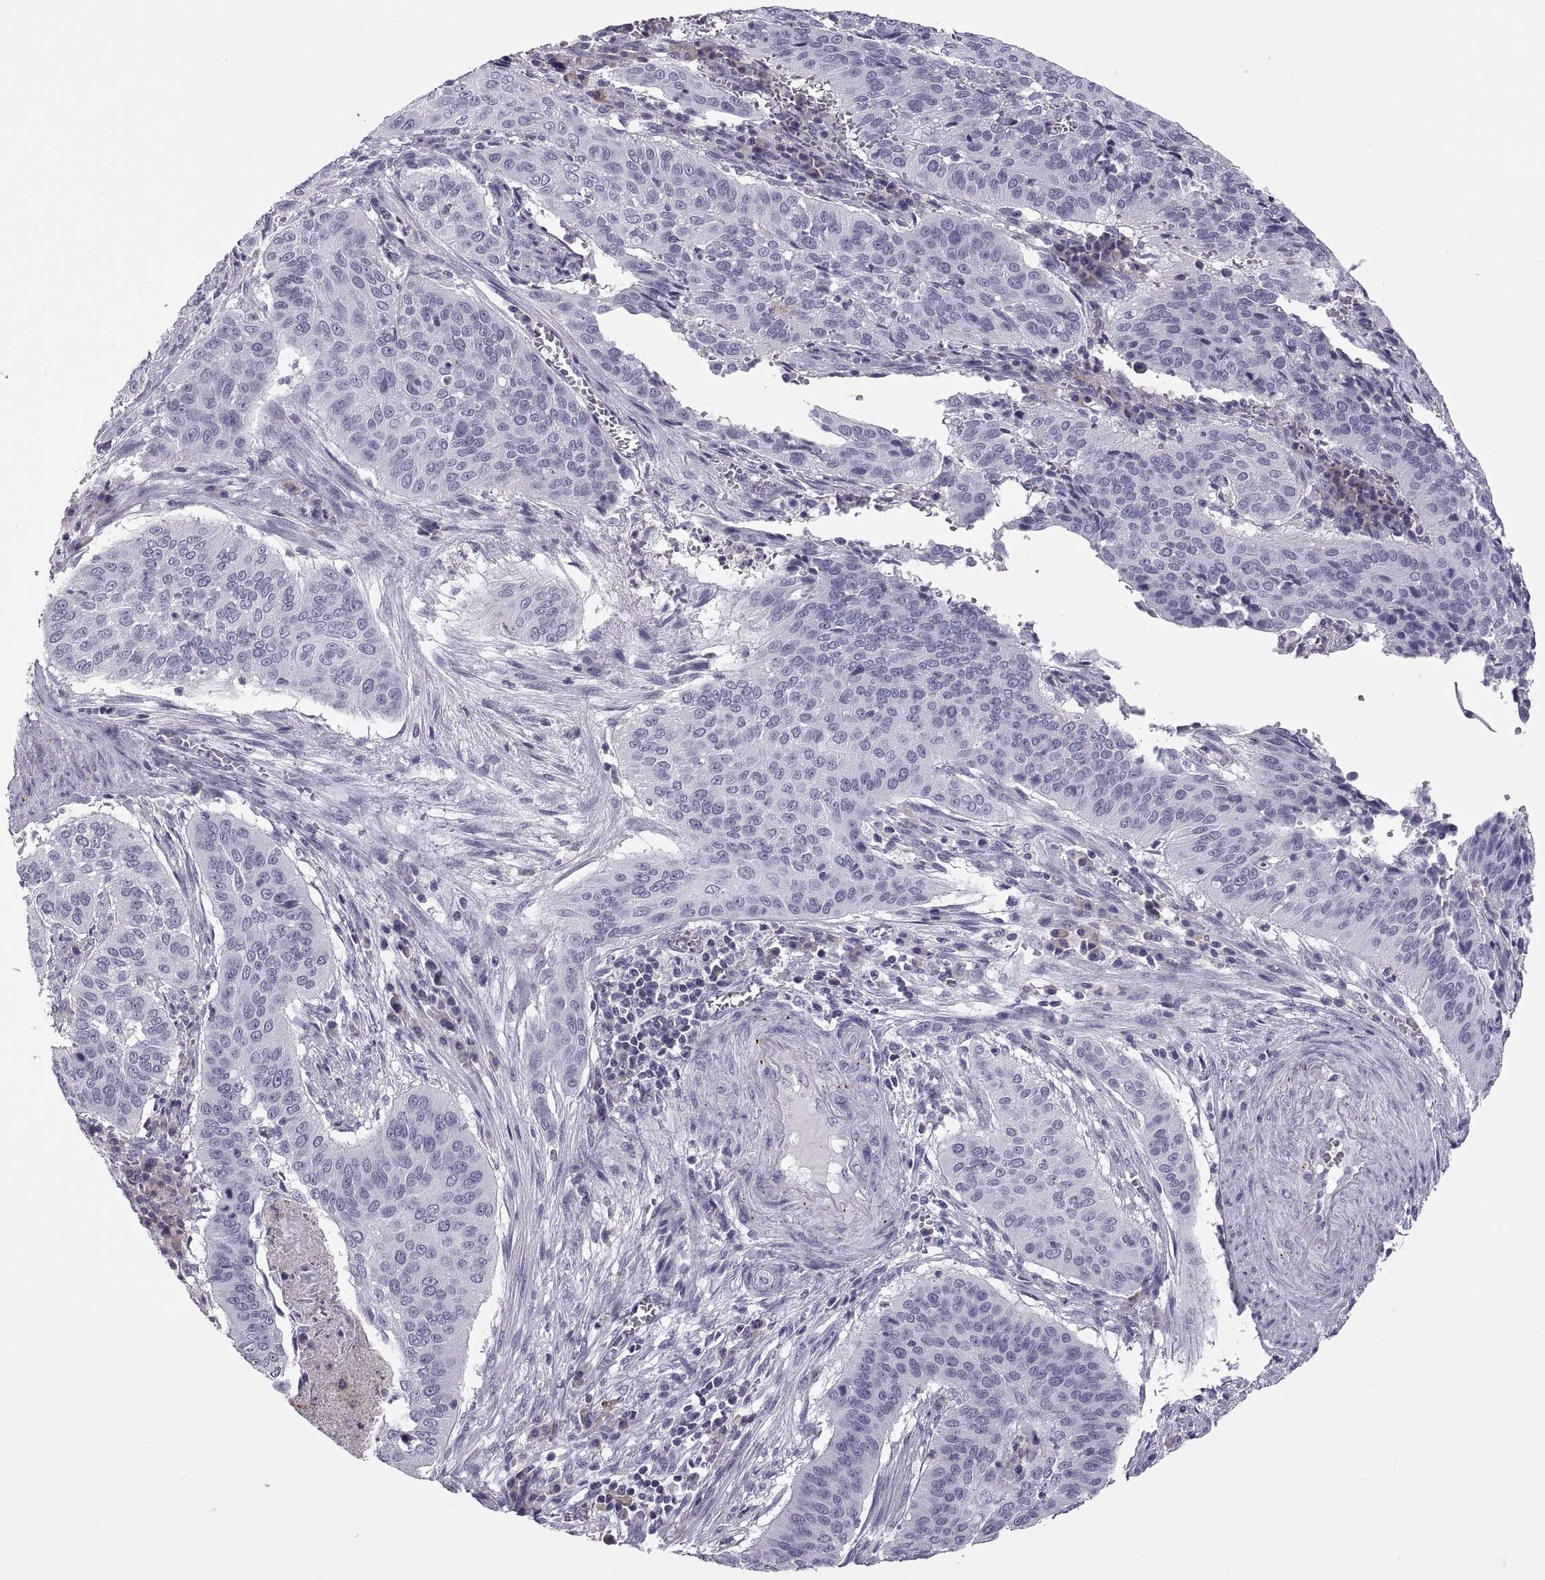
{"staining": {"intensity": "negative", "quantity": "none", "location": "none"}, "tissue": "cervical cancer", "cell_type": "Tumor cells", "image_type": "cancer", "snomed": [{"axis": "morphology", "description": "Squamous cell carcinoma, NOS"}, {"axis": "topography", "description": "Cervix"}], "caption": "Immunohistochemistry (IHC) of human cervical cancer demonstrates no expression in tumor cells. The staining is performed using DAB brown chromogen with nuclei counter-stained in using hematoxylin.", "gene": "RGS19", "patient": {"sex": "female", "age": 39}}